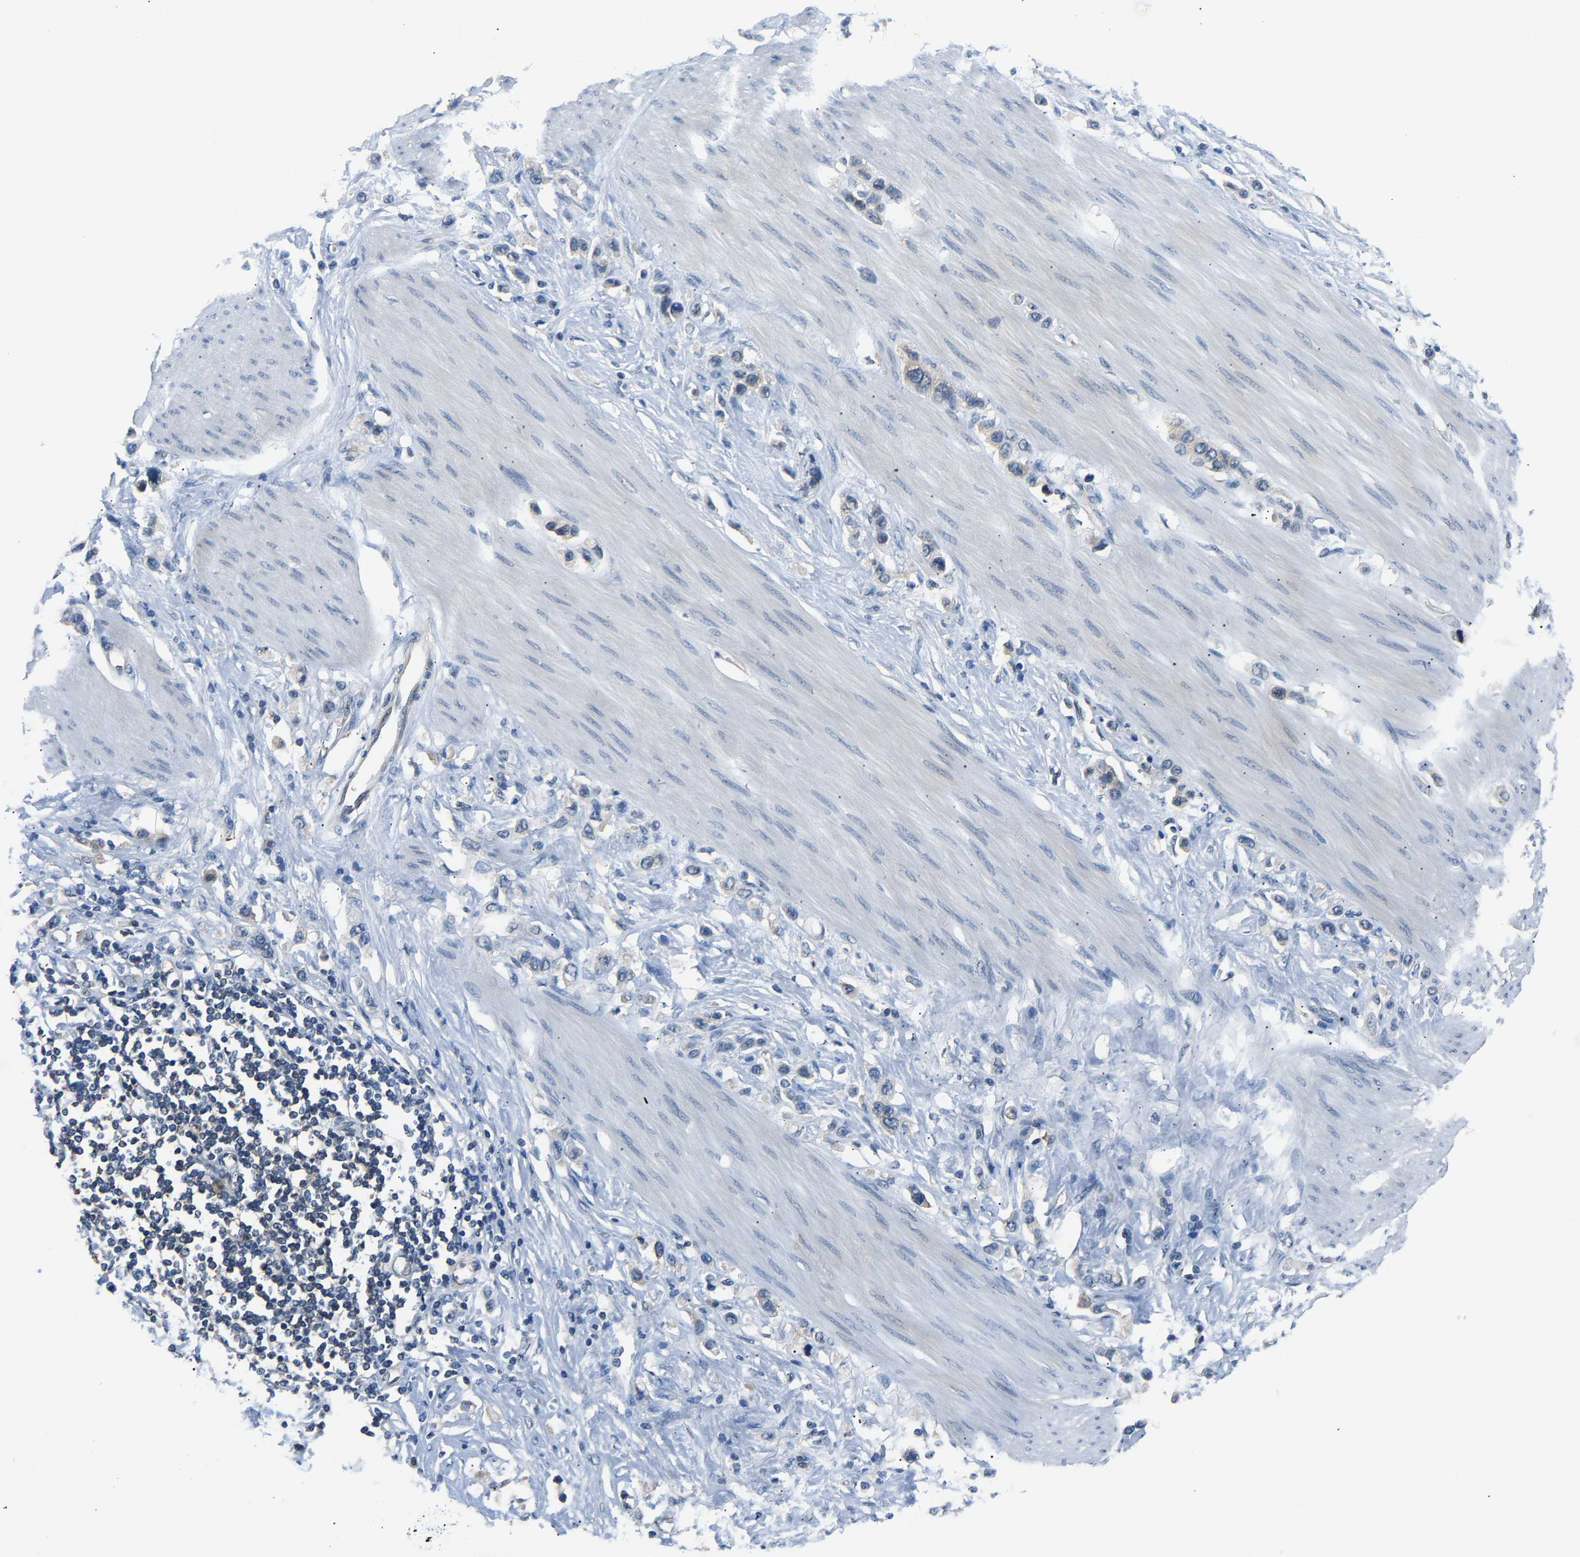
{"staining": {"intensity": "weak", "quantity": "<25%", "location": "cytoplasmic/membranous"}, "tissue": "stomach cancer", "cell_type": "Tumor cells", "image_type": "cancer", "snomed": [{"axis": "morphology", "description": "Adenocarcinoma, NOS"}, {"axis": "topography", "description": "Stomach"}], "caption": "Tumor cells show no significant protein staining in stomach cancer.", "gene": "ARHGEF12", "patient": {"sex": "female", "age": 65}}